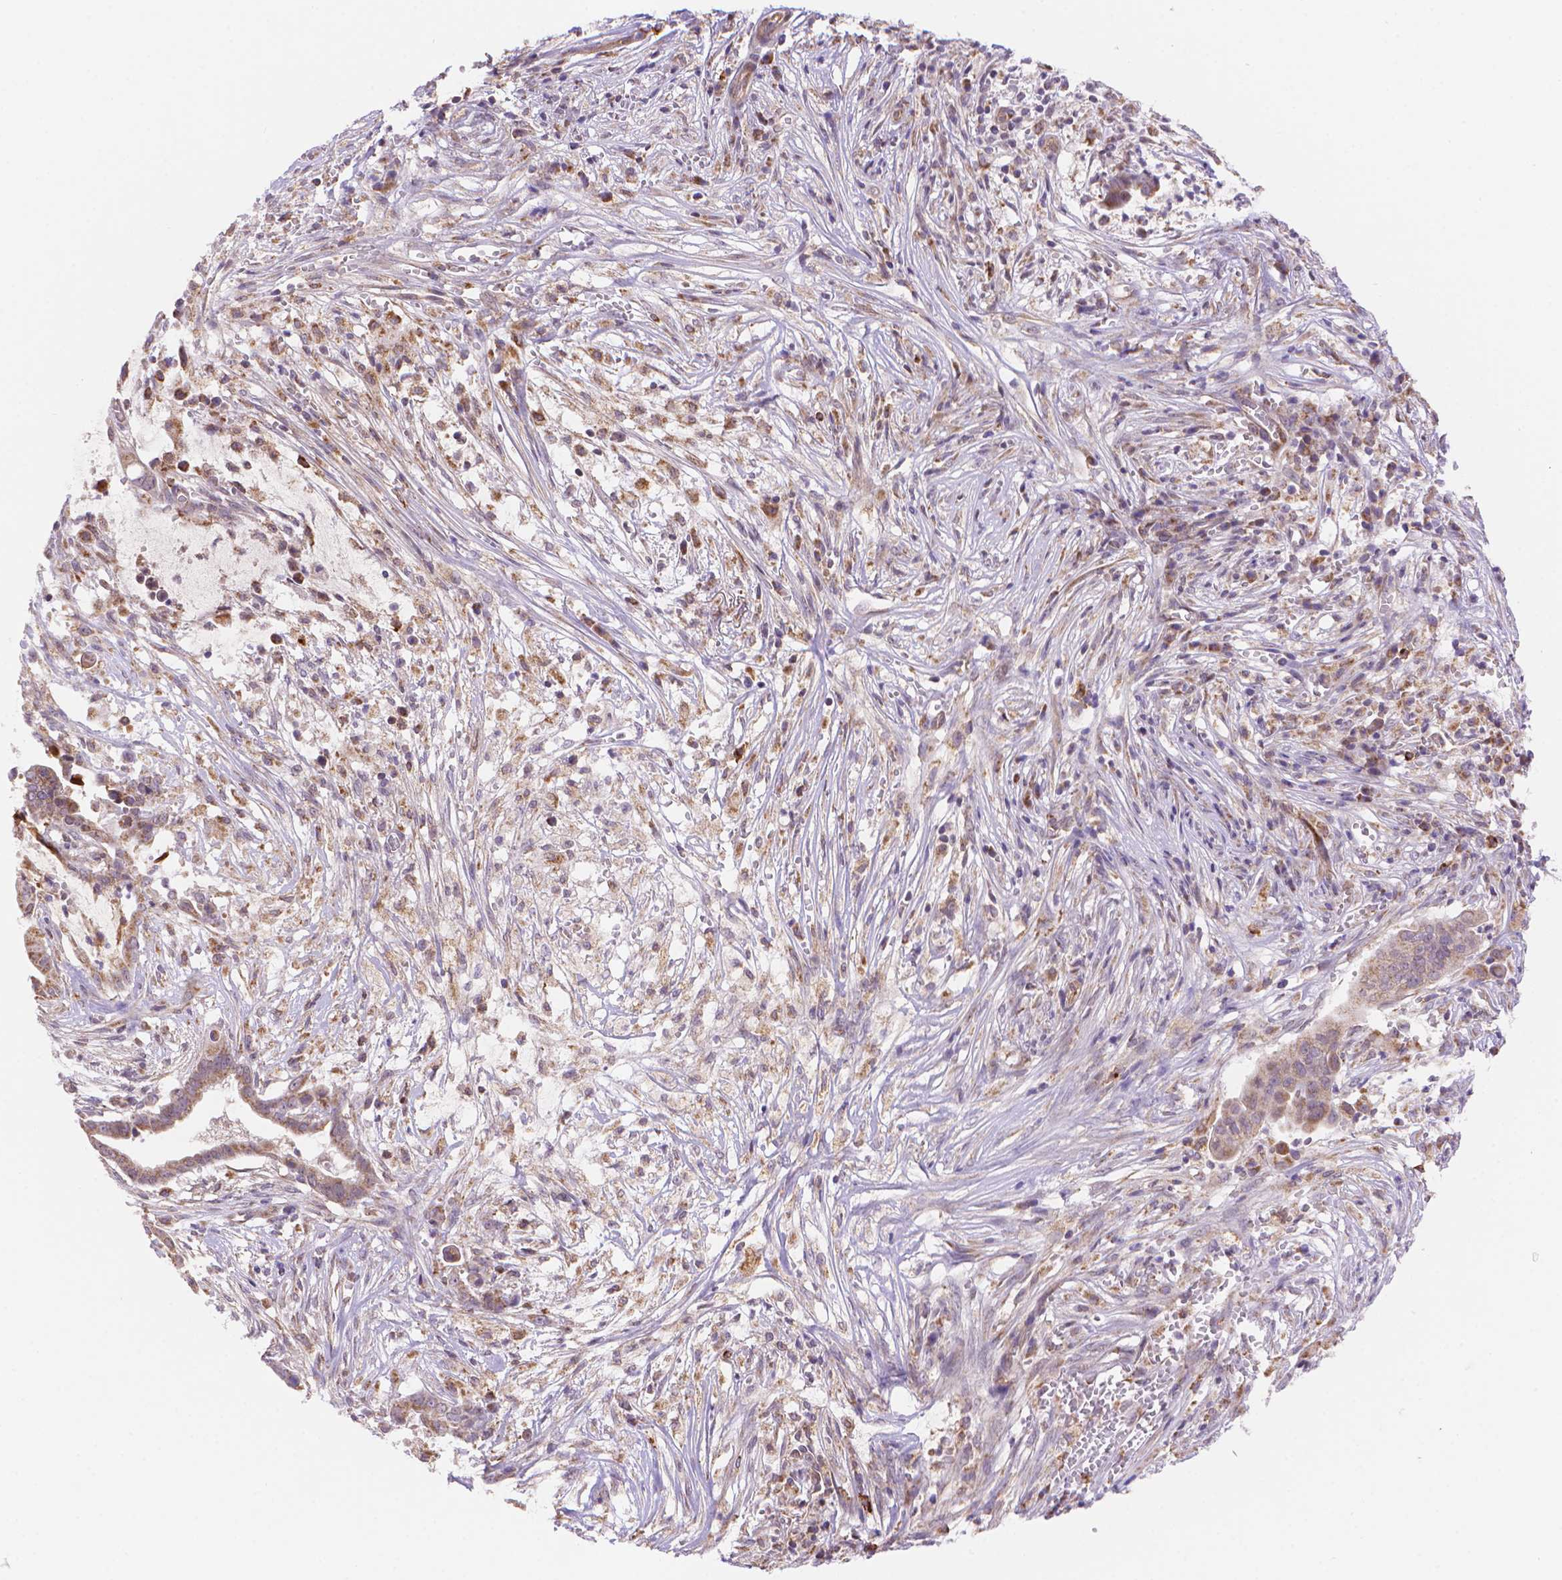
{"staining": {"intensity": "moderate", "quantity": ">75%", "location": "cytoplasmic/membranous"}, "tissue": "pancreatic cancer", "cell_type": "Tumor cells", "image_type": "cancer", "snomed": [{"axis": "morphology", "description": "Adenocarcinoma, NOS"}, {"axis": "topography", "description": "Pancreas"}], "caption": "Protein positivity by immunohistochemistry displays moderate cytoplasmic/membranous expression in about >75% of tumor cells in adenocarcinoma (pancreatic). The protein is shown in brown color, while the nuclei are stained blue.", "gene": "CYYR1", "patient": {"sex": "male", "age": 61}}